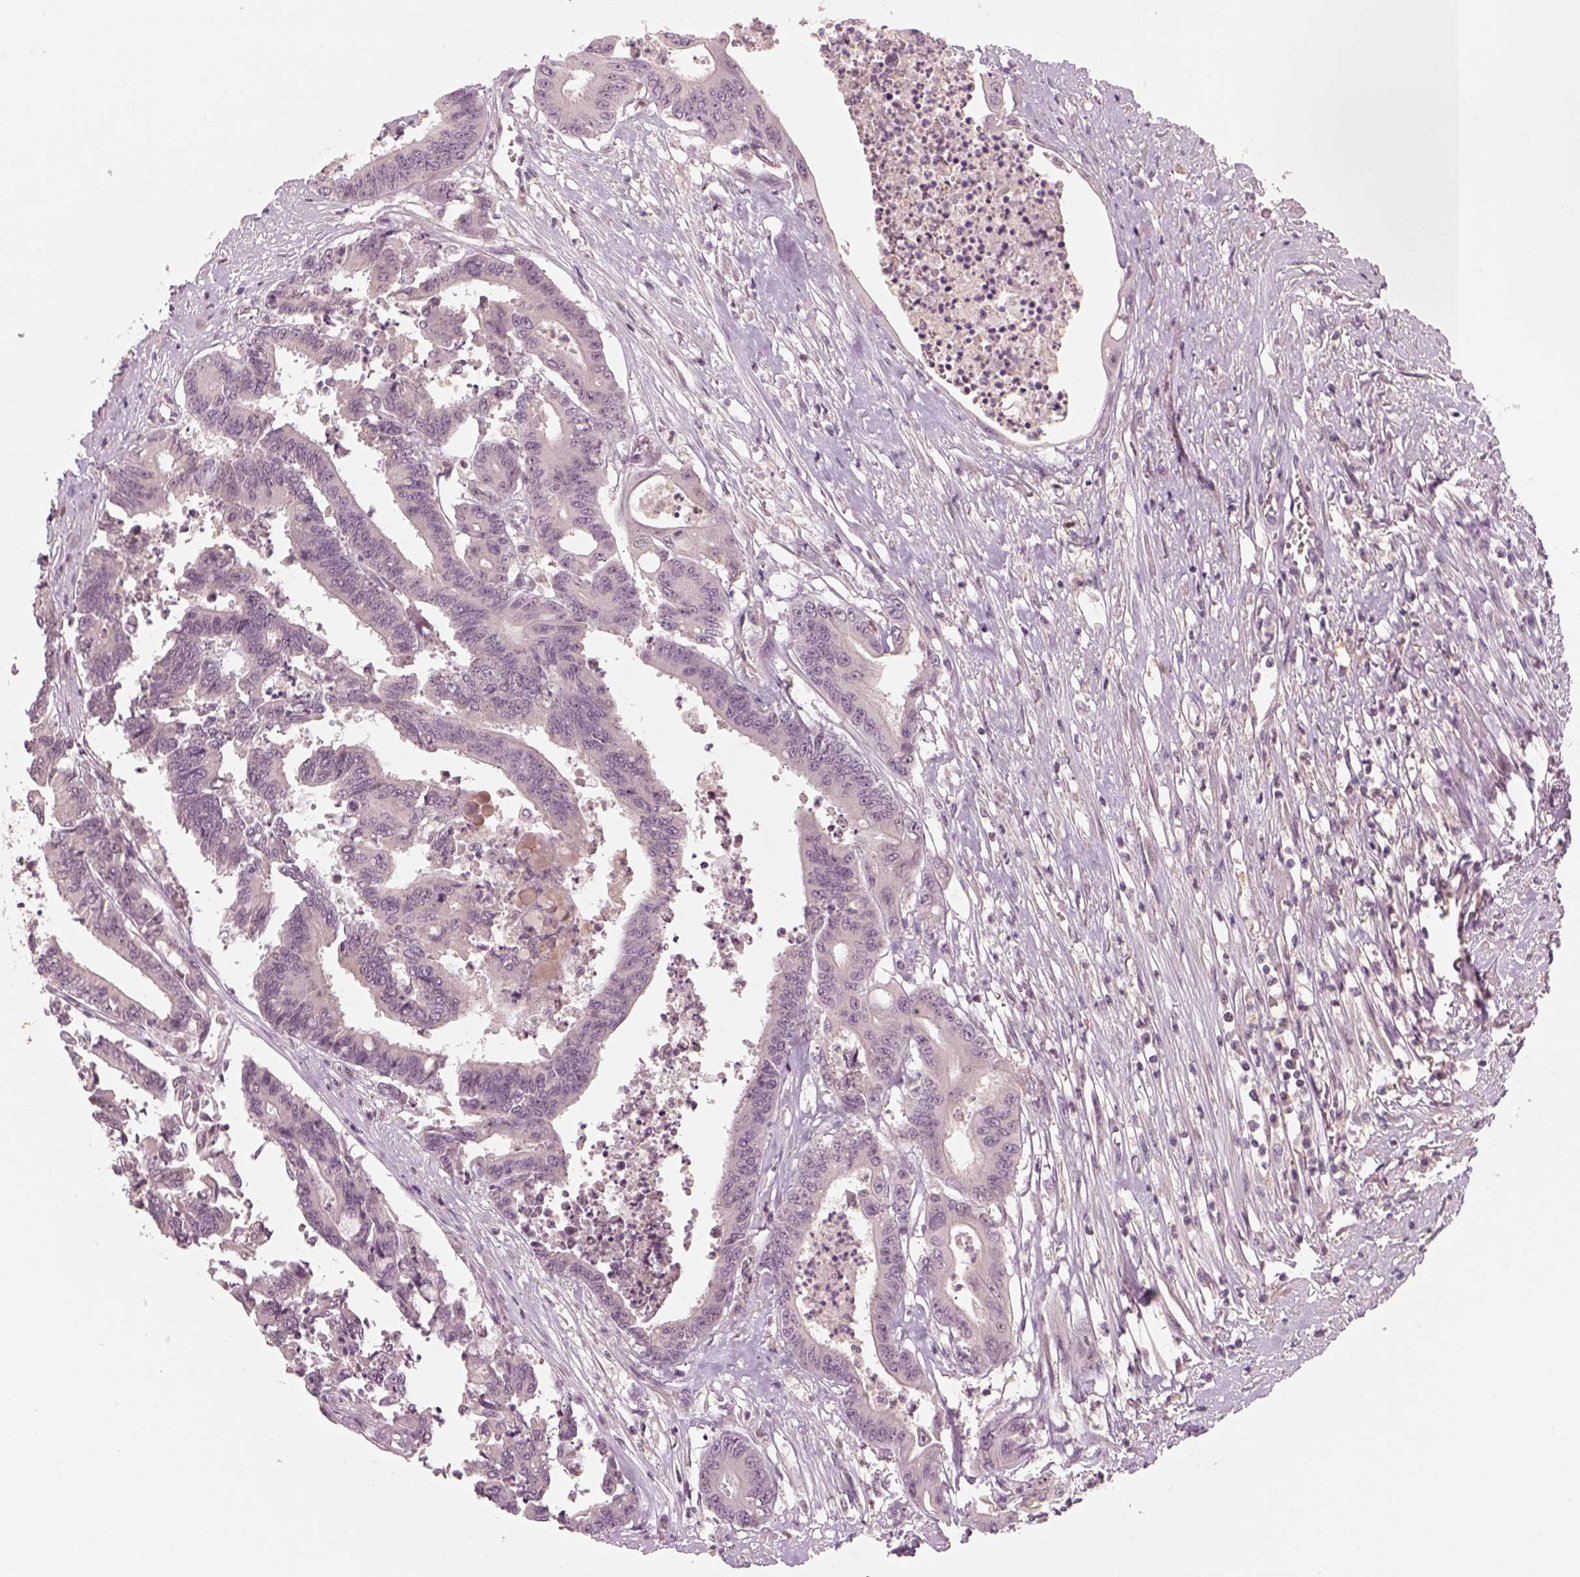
{"staining": {"intensity": "negative", "quantity": "none", "location": "none"}, "tissue": "colorectal cancer", "cell_type": "Tumor cells", "image_type": "cancer", "snomed": [{"axis": "morphology", "description": "Adenocarcinoma, NOS"}, {"axis": "topography", "description": "Rectum"}], "caption": "Colorectal cancer was stained to show a protein in brown. There is no significant positivity in tumor cells. (Stains: DAB (3,3'-diaminobenzidine) IHC with hematoxylin counter stain, Microscopy: brightfield microscopy at high magnification).", "gene": "GDNF", "patient": {"sex": "male", "age": 54}}